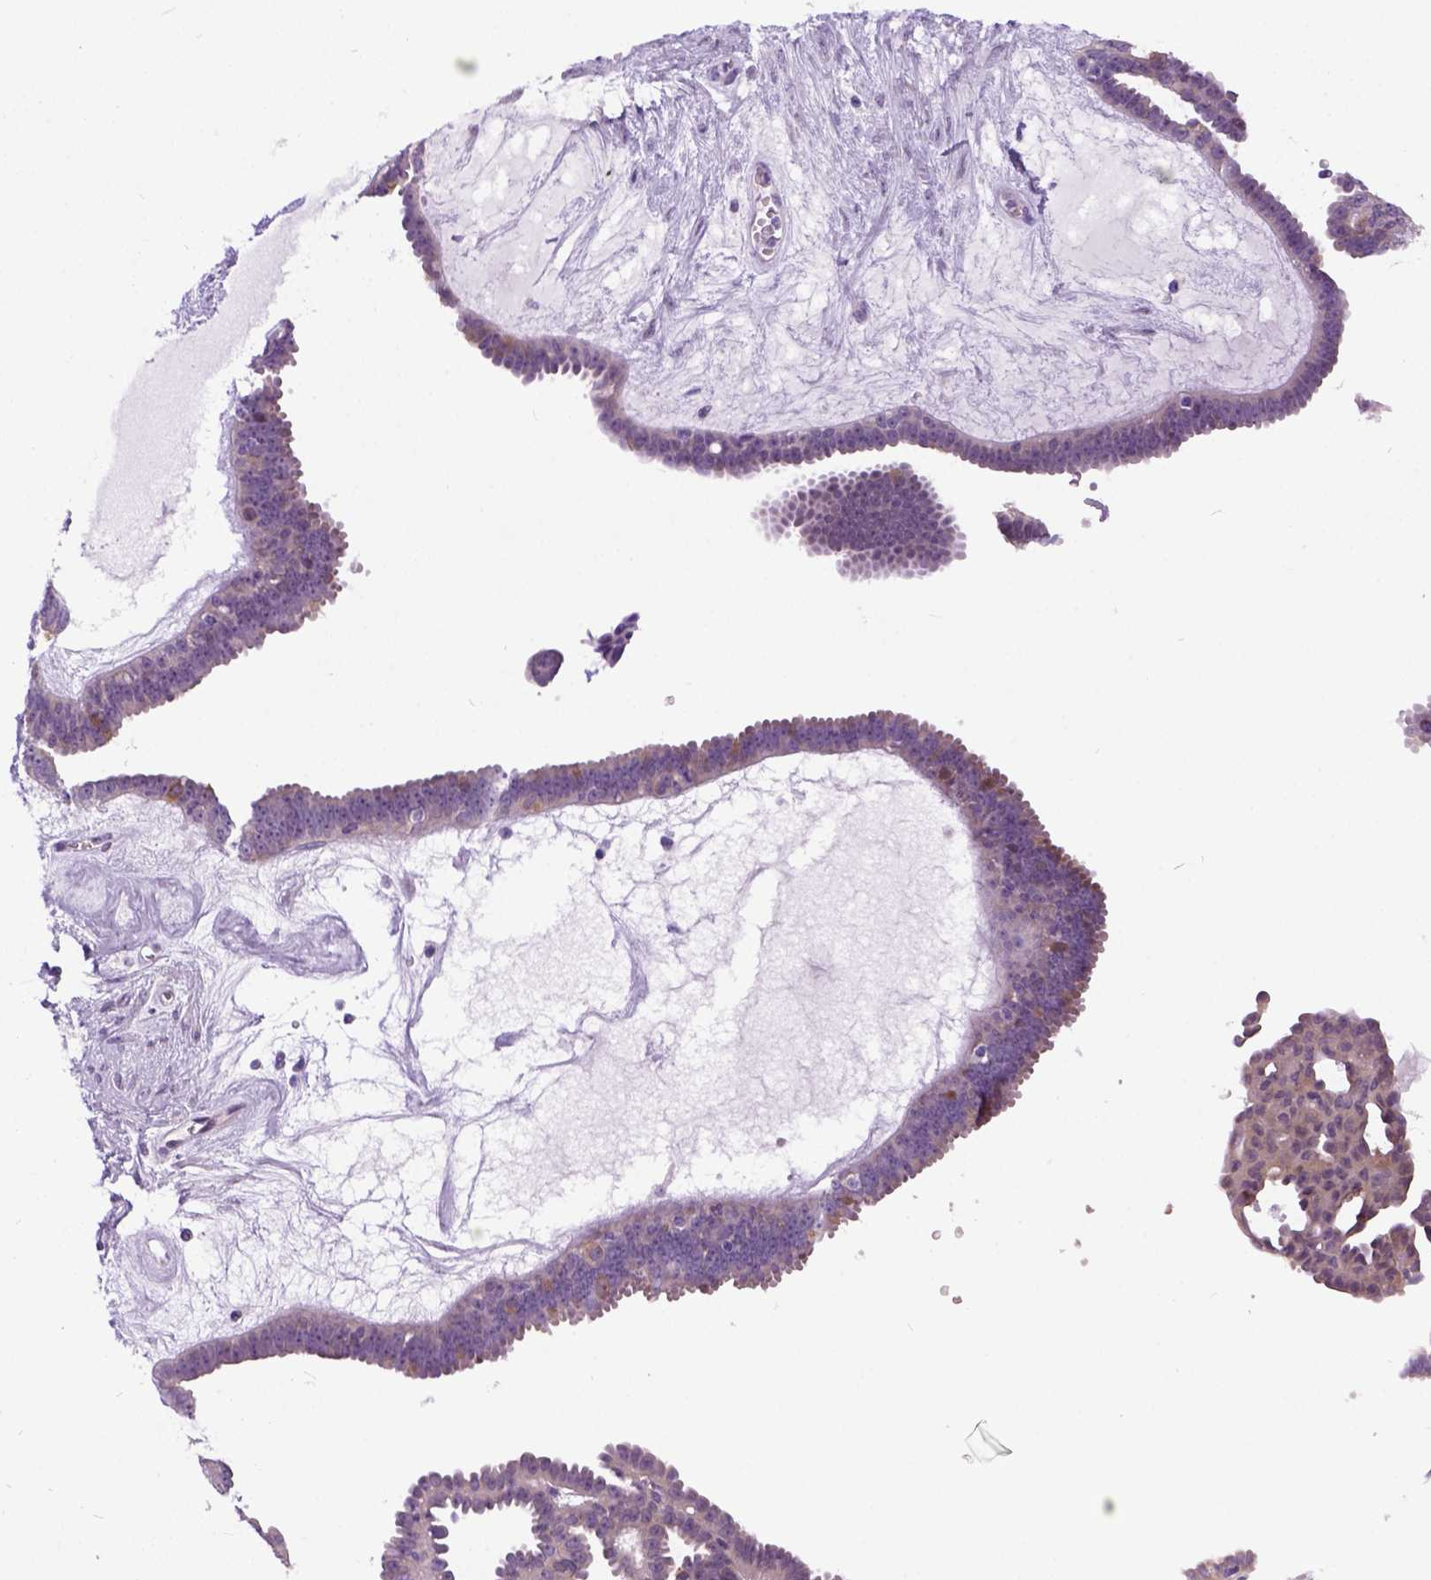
{"staining": {"intensity": "weak", "quantity": ">75%", "location": "cytoplasmic/membranous"}, "tissue": "ovarian cancer", "cell_type": "Tumor cells", "image_type": "cancer", "snomed": [{"axis": "morphology", "description": "Cystadenocarcinoma, serous, NOS"}, {"axis": "topography", "description": "Ovary"}], "caption": "Immunohistochemical staining of ovarian cancer (serous cystadenocarcinoma) shows low levels of weak cytoplasmic/membranous positivity in about >75% of tumor cells.", "gene": "NEK5", "patient": {"sex": "female", "age": 71}}